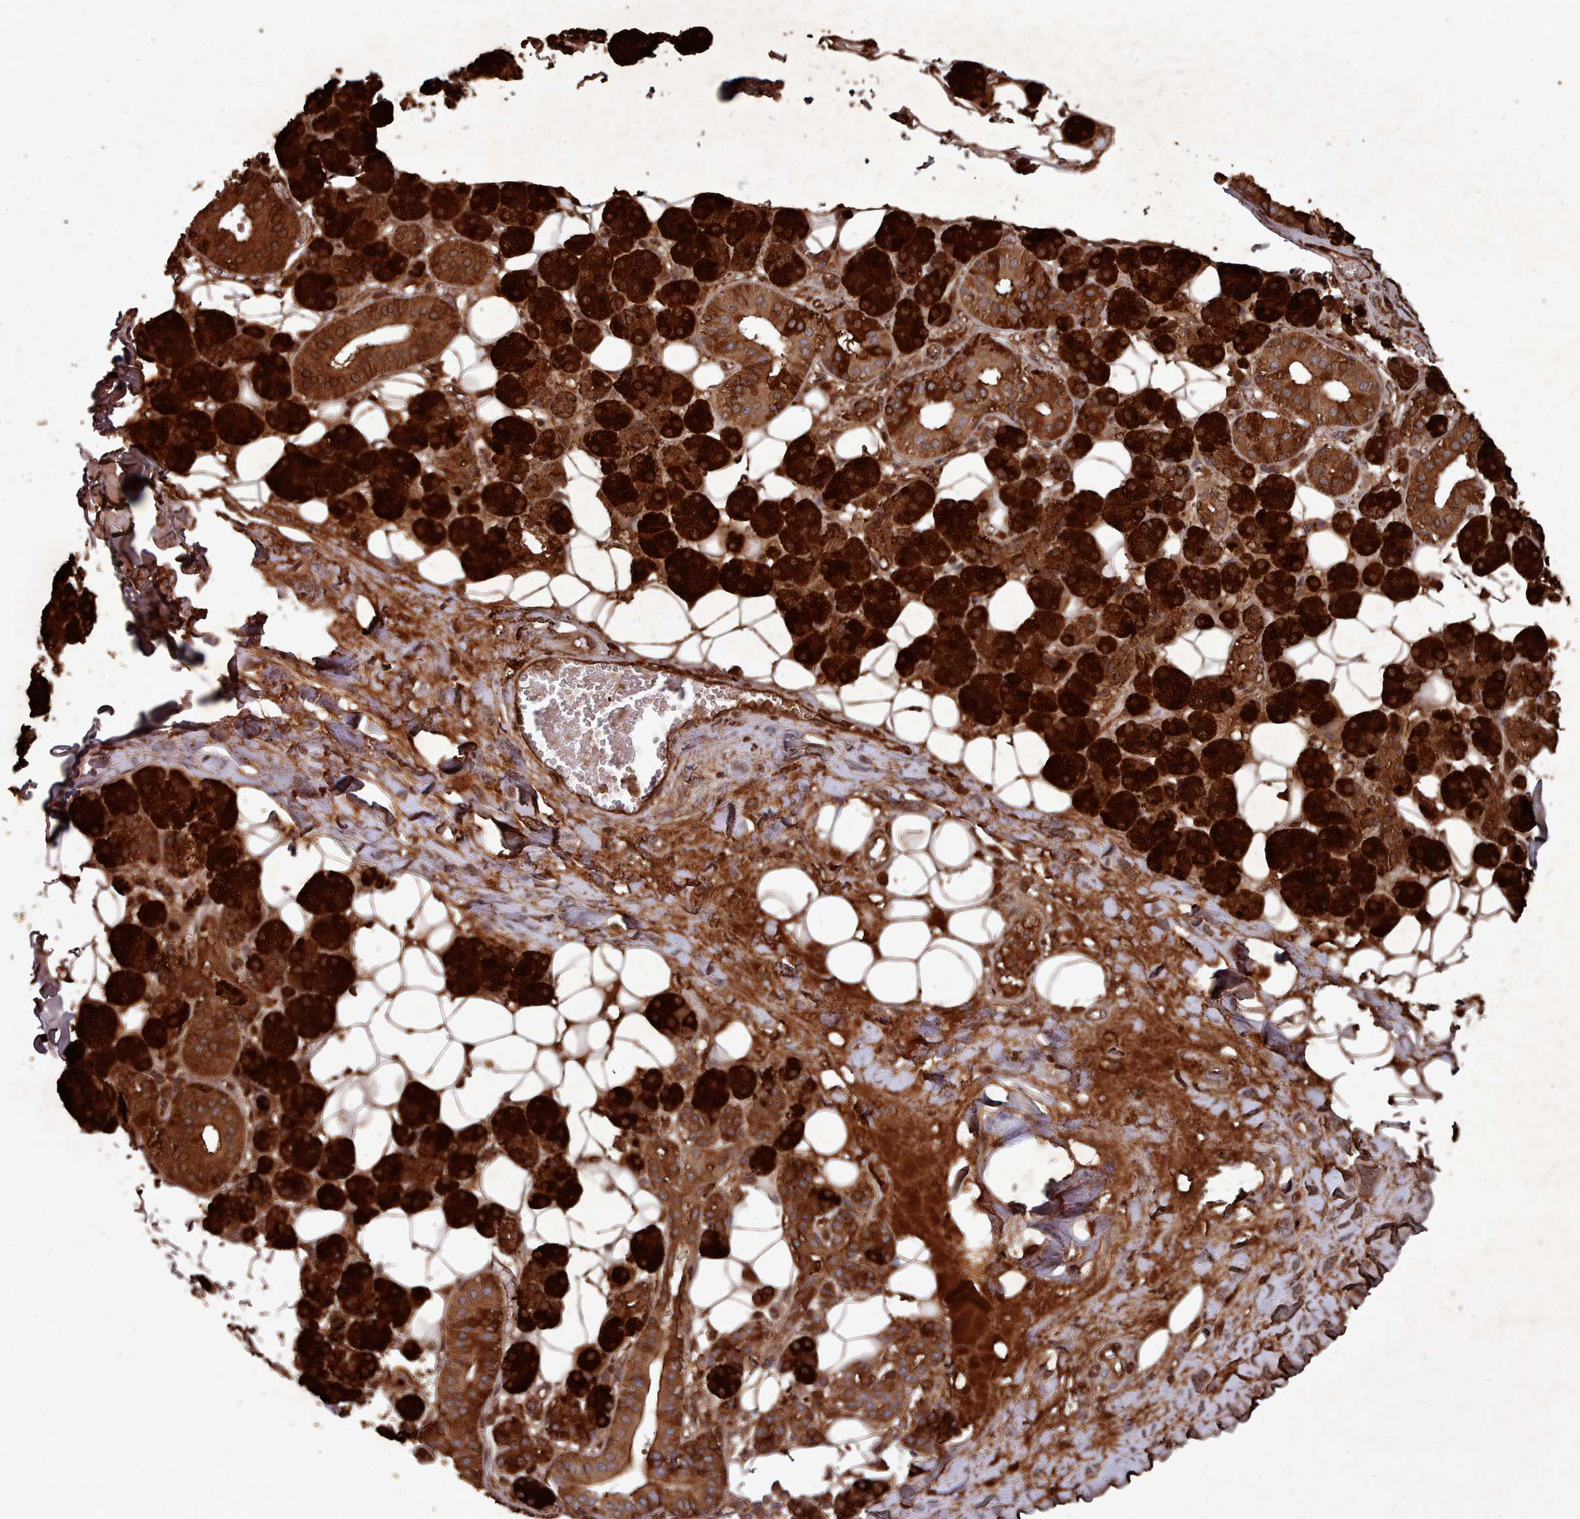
{"staining": {"intensity": "strong", "quantity": ">75%", "location": "cytoplasmic/membranous"}, "tissue": "salivary gland", "cell_type": "Glandular cells", "image_type": "normal", "snomed": [{"axis": "morphology", "description": "Normal tissue, NOS"}, {"axis": "topography", "description": "Salivary gland"}], "caption": "Brown immunohistochemical staining in benign human salivary gland reveals strong cytoplasmic/membranous expression in about >75% of glandular cells.", "gene": "THSD7B", "patient": {"sex": "female", "age": 33}}